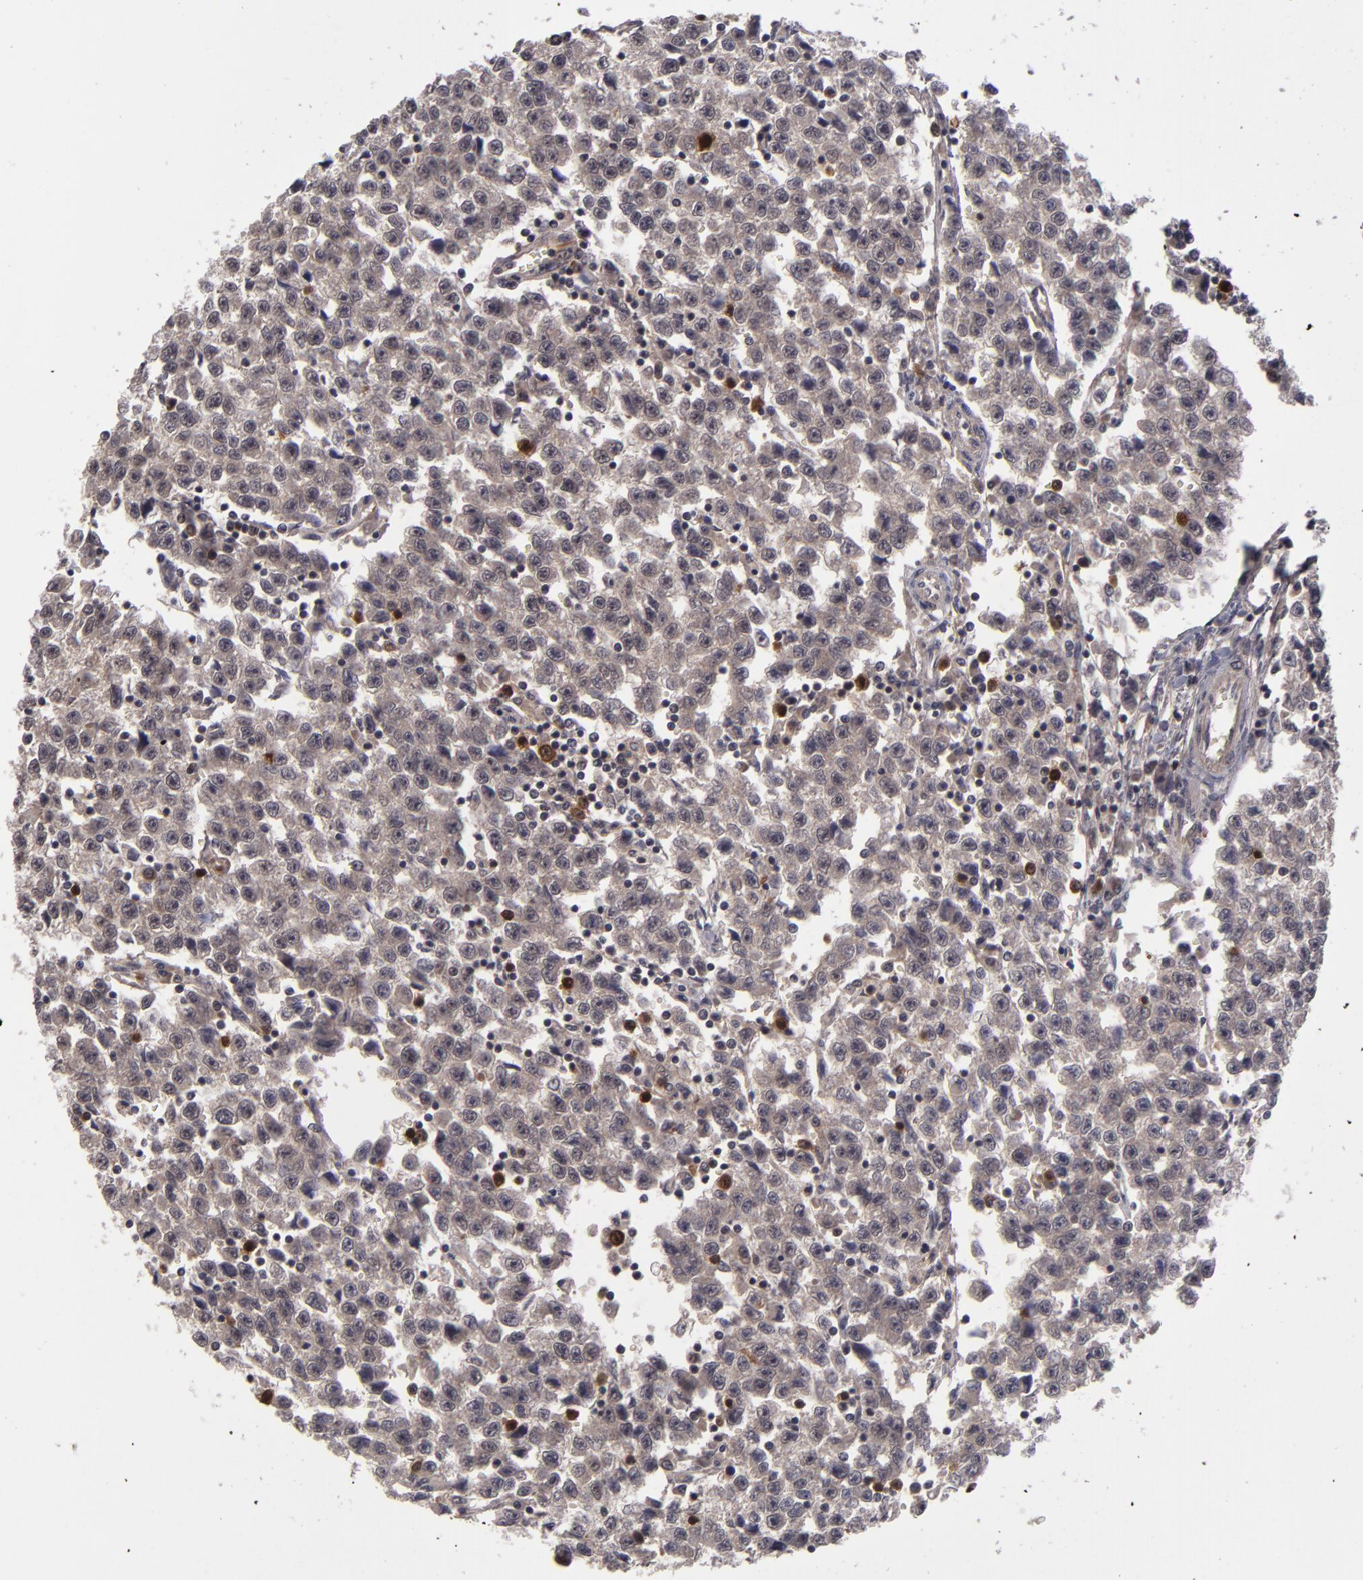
{"staining": {"intensity": "moderate", "quantity": ">75%", "location": "cytoplasmic/membranous"}, "tissue": "testis cancer", "cell_type": "Tumor cells", "image_type": "cancer", "snomed": [{"axis": "morphology", "description": "Seminoma, NOS"}, {"axis": "topography", "description": "Testis"}], "caption": "Moderate cytoplasmic/membranous positivity is identified in approximately >75% of tumor cells in testis cancer (seminoma).", "gene": "TYMS", "patient": {"sex": "male", "age": 35}}